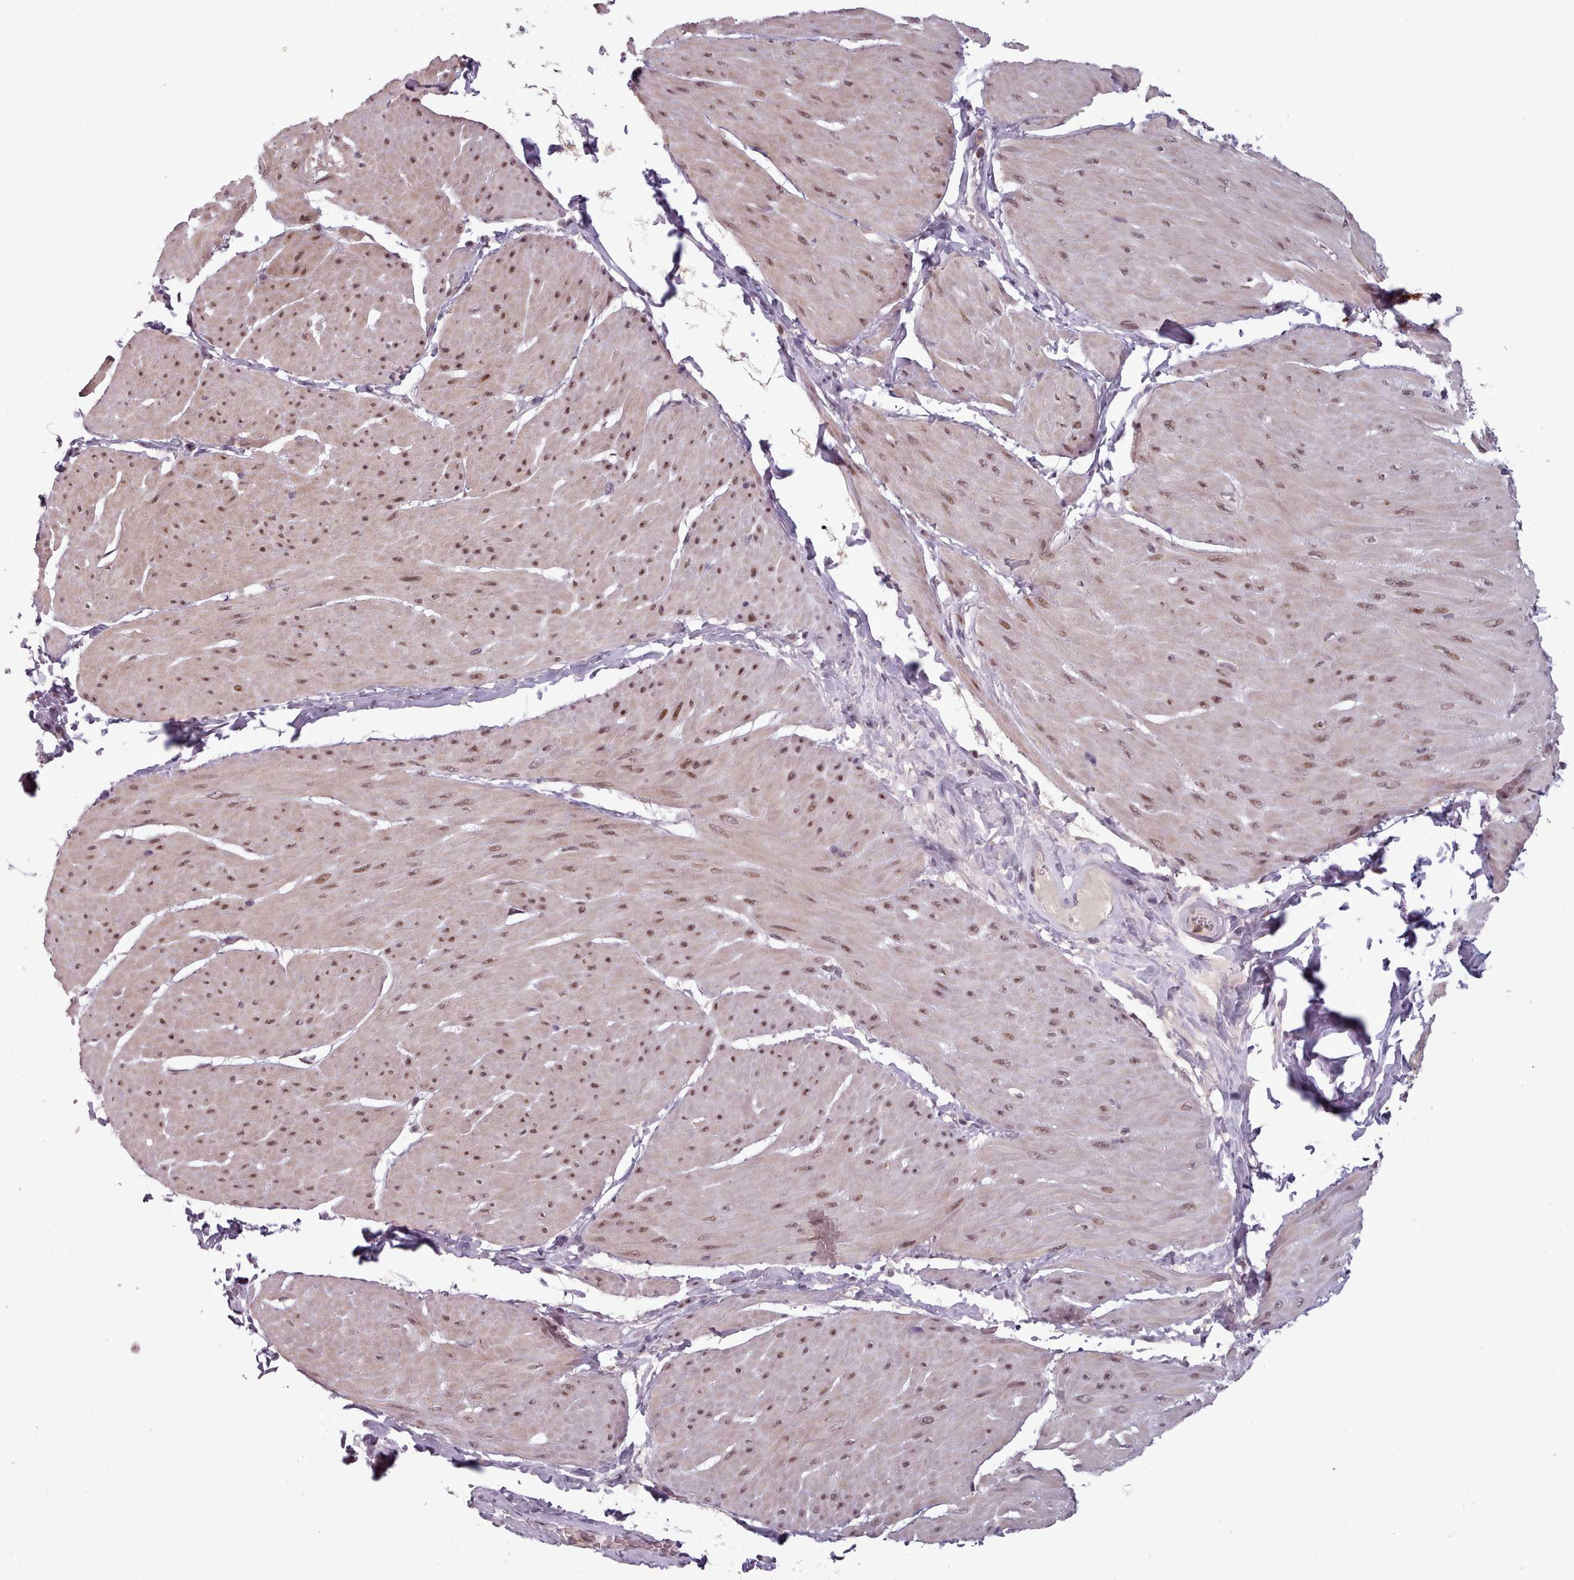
{"staining": {"intensity": "moderate", "quantity": "25%-75%", "location": "cytoplasmic/membranous,nuclear"}, "tissue": "smooth muscle", "cell_type": "Smooth muscle cells", "image_type": "normal", "snomed": [{"axis": "morphology", "description": "Urothelial carcinoma, High grade"}, {"axis": "topography", "description": "Urinary bladder"}], "caption": "Moderate cytoplasmic/membranous,nuclear expression is appreciated in approximately 25%-75% of smooth muscle cells in normal smooth muscle. Nuclei are stained in blue.", "gene": "SRSF9", "patient": {"sex": "male", "age": 46}}